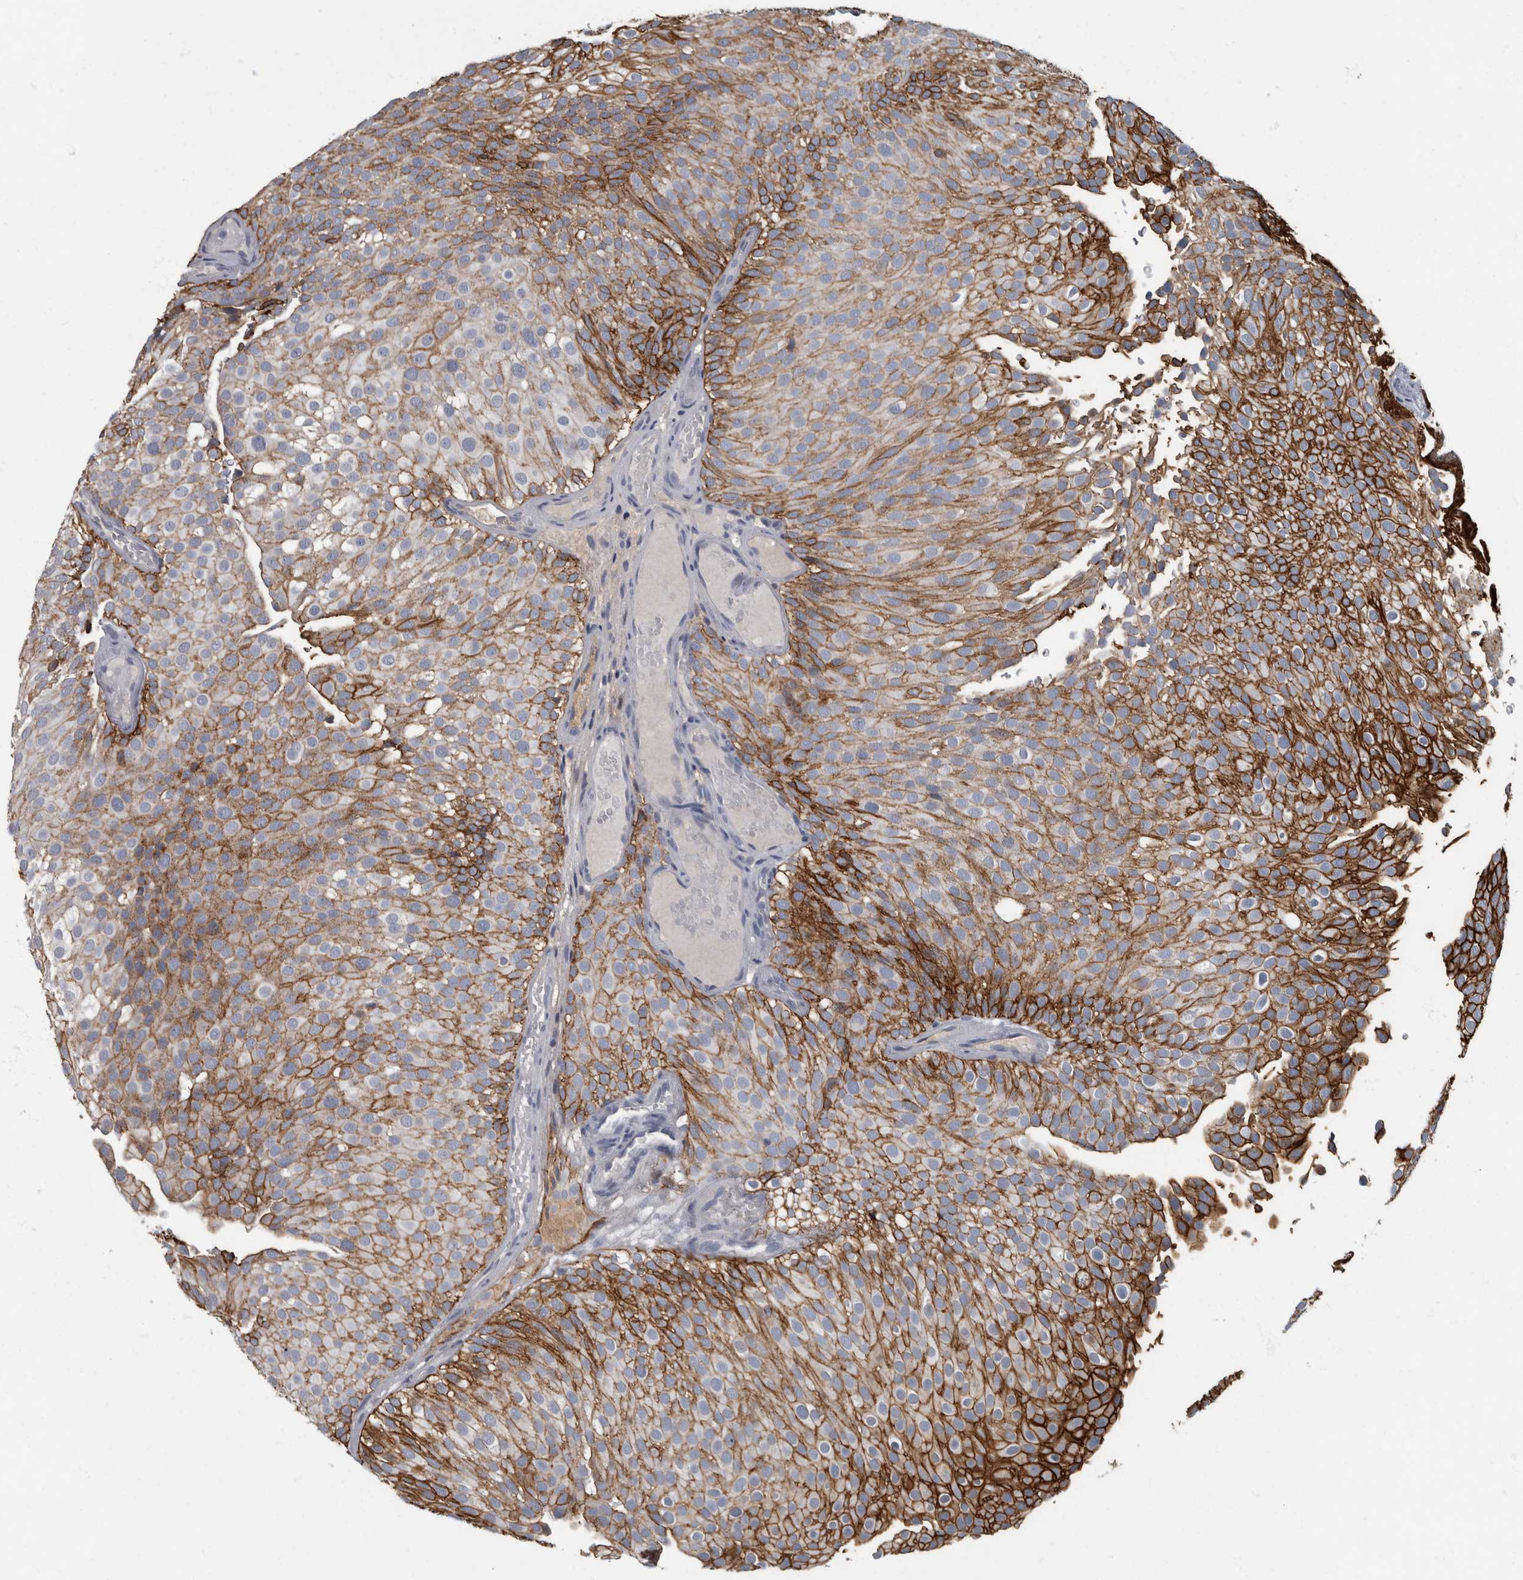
{"staining": {"intensity": "strong", "quantity": ">75%", "location": "cytoplasmic/membranous"}, "tissue": "urothelial cancer", "cell_type": "Tumor cells", "image_type": "cancer", "snomed": [{"axis": "morphology", "description": "Urothelial carcinoma, Low grade"}, {"axis": "topography", "description": "Urinary bladder"}], "caption": "A high-resolution image shows immunohistochemistry staining of low-grade urothelial carcinoma, which shows strong cytoplasmic/membranous staining in approximately >75% of tumor cells. (IHC, brightfield microscopy, high magnification).", "gene": "DSG2", "patient": {"sex": "male", "age": 78}}